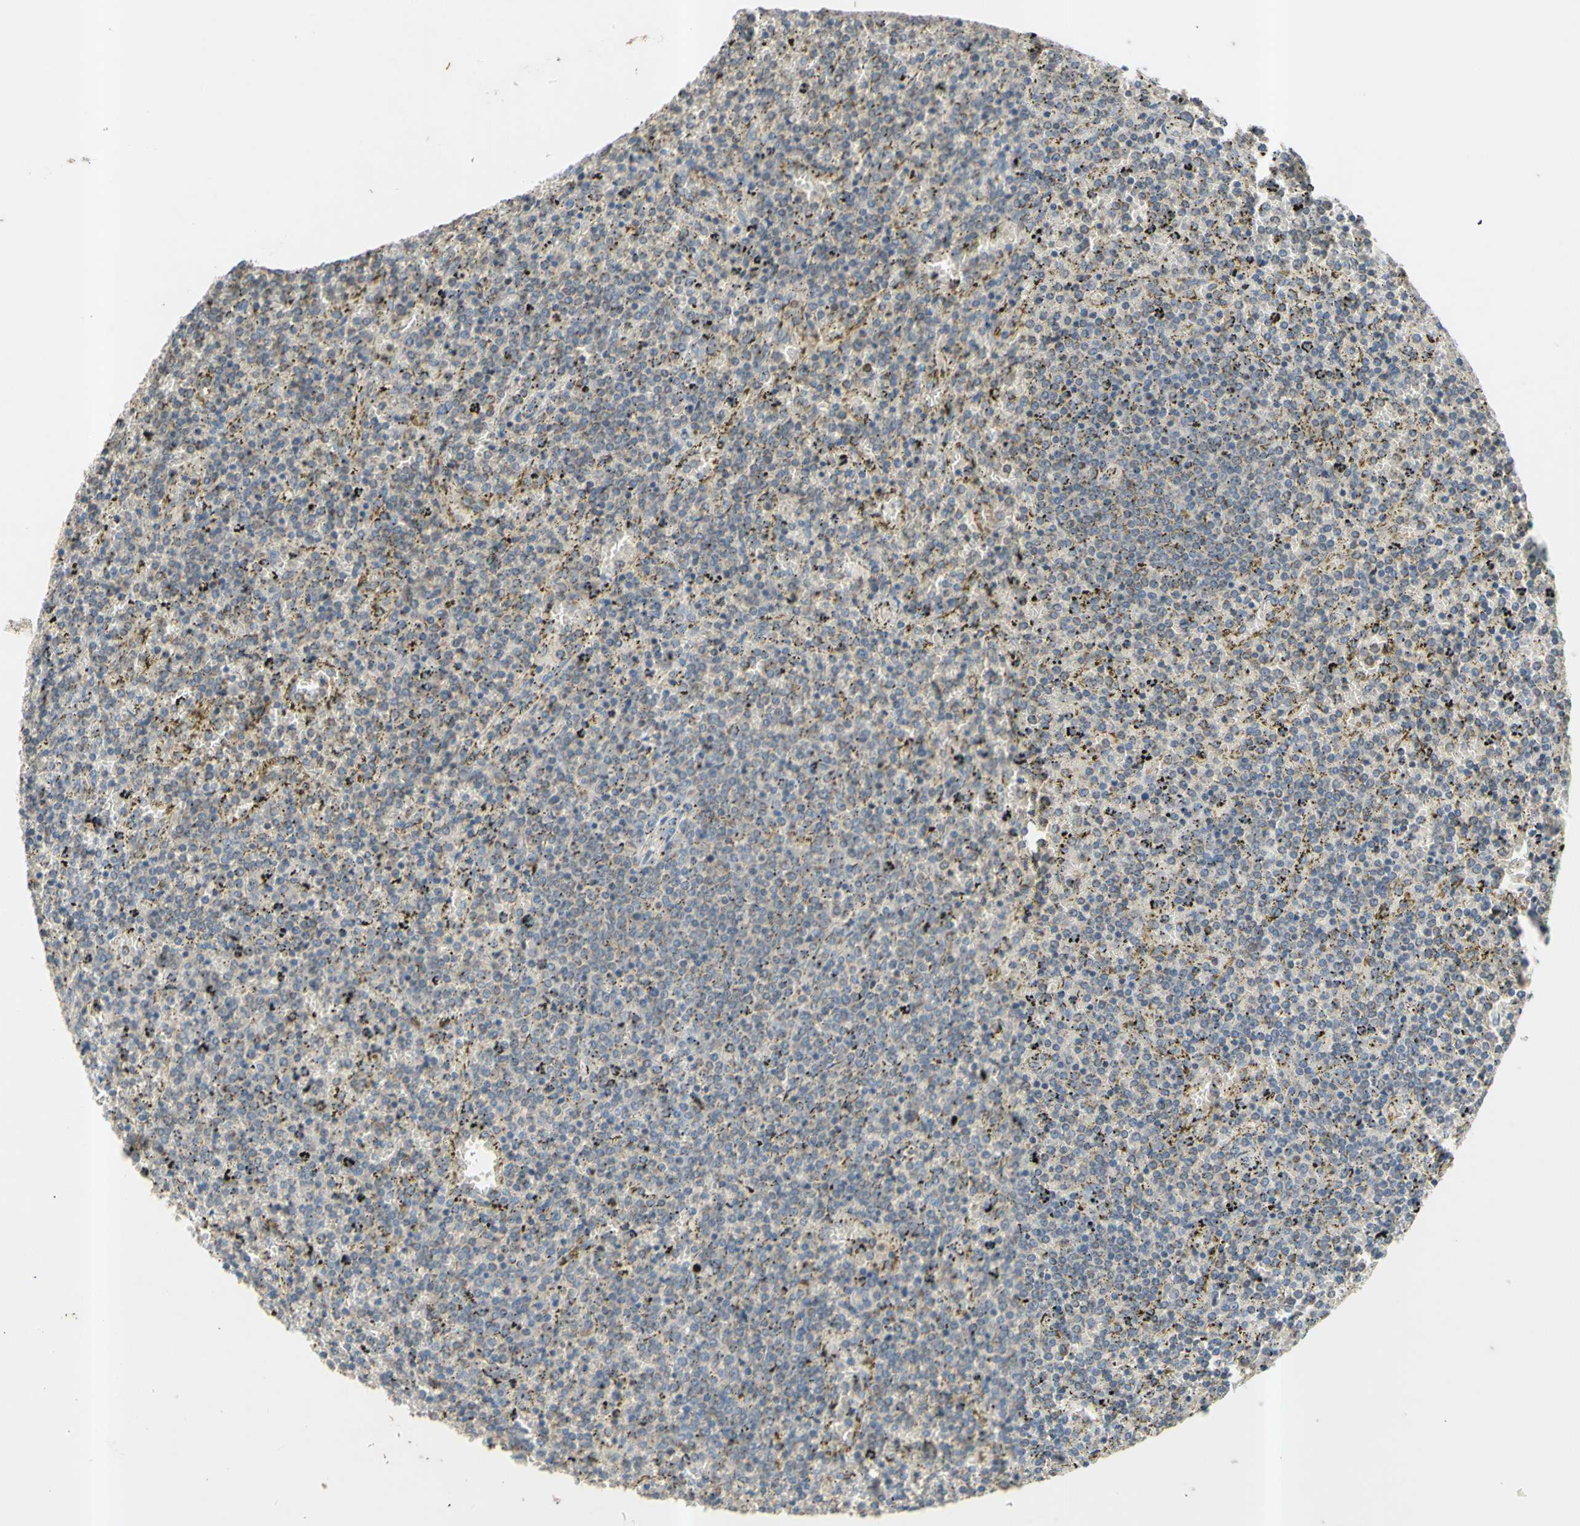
{"staining": {"intensity": "negative", "quantity": "none", "location": "none"}, "tissue": "lymphoma", "cell_type": "Tumor cells", "image_type": "cancer", "snomed": [{"axis": "morphology", "description": "Malignant lymphoma, non-Hodgkin's type, Low grade"}, {"axis": "topography", "description": "Spleen"}], "caption": "A photomicrograph of human lymphoma is negative for staining in tumor cells.", "gene": "PTGIS", "patient": {"sex": "female", "age": 77}}